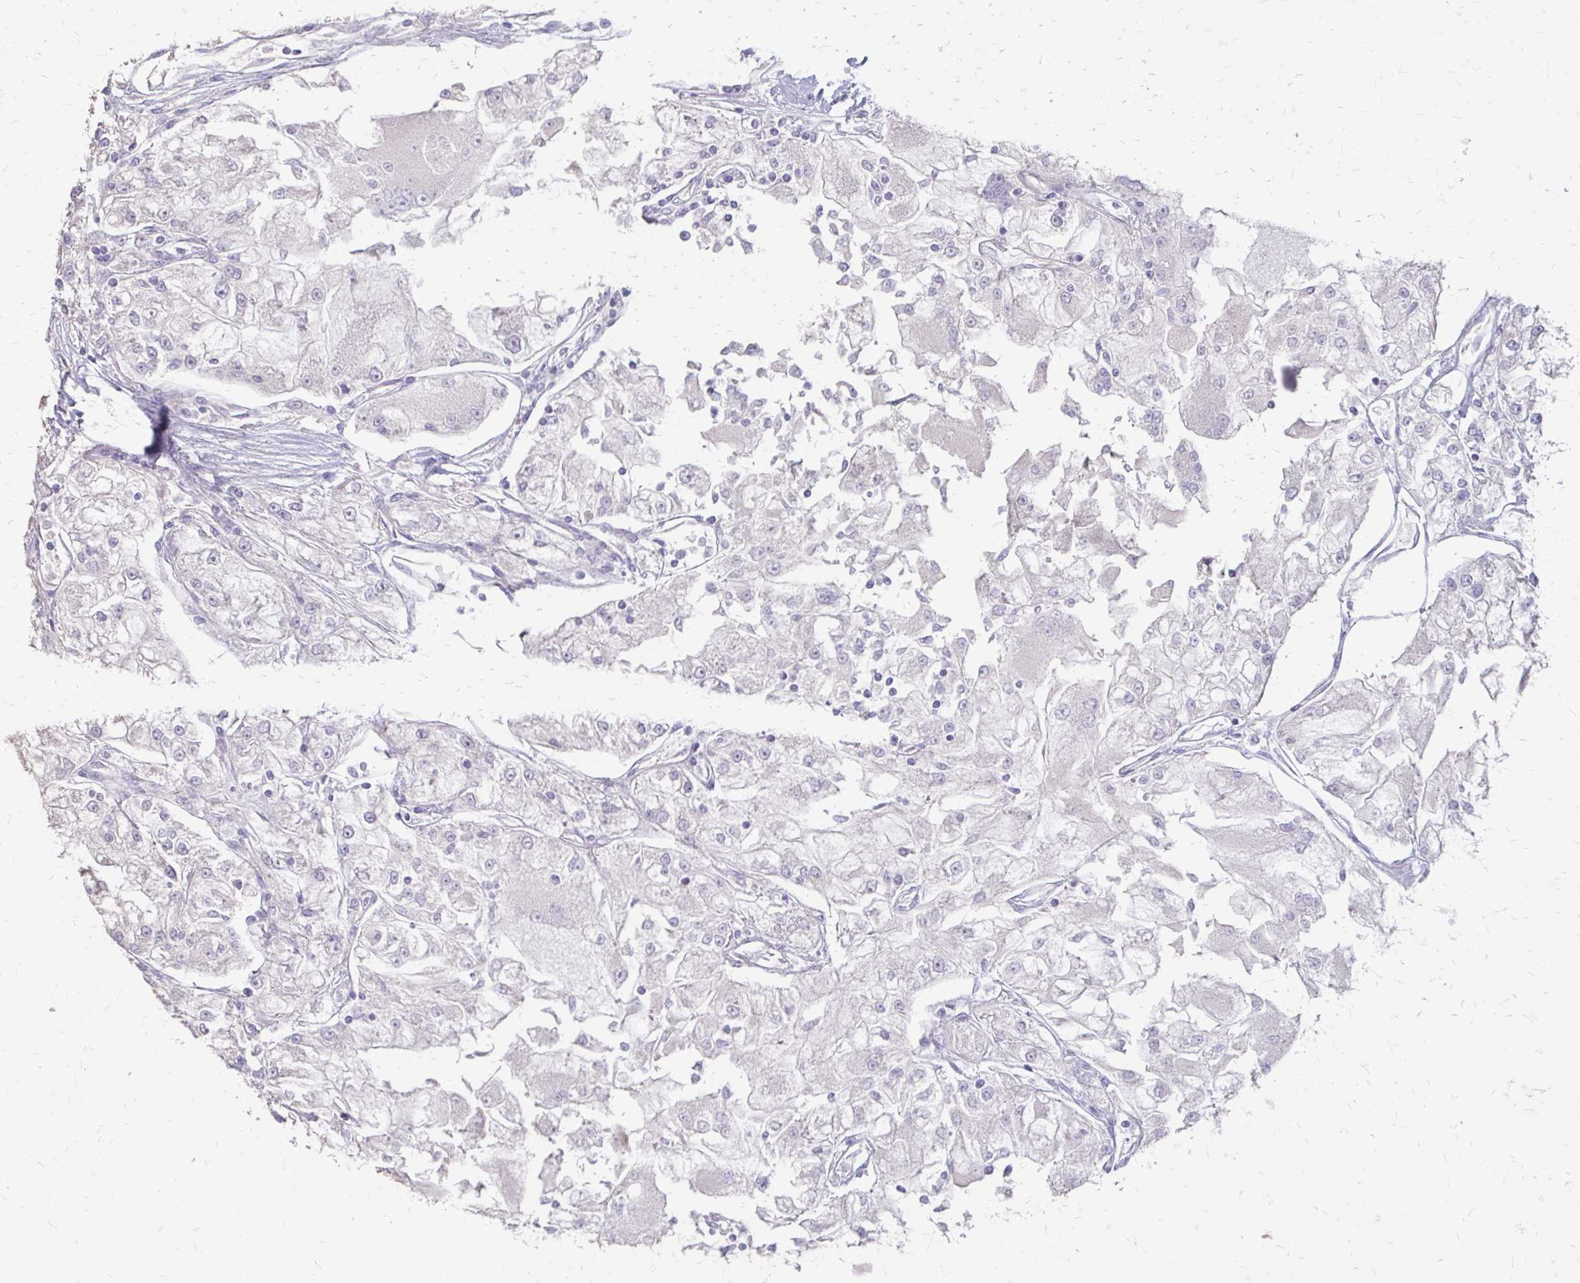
{"staining": {"intensity": "negative", "quantity": "none", "location": "none"}, "tissue": "renal cancer", "cell_type": "Tumor cells", "image_type": "cancer", "snomed": [{"axis": "morphology", "description": "Adenocarcinoma, NOS"}, {"axis": "topography", "description": "Kidney"}], "caption": "An image of human renal cancer (adenocarcinoma) is negative for staining in tumor cells.", "gene": "MYORG", "patient": {"sex": "female", "age": 72}}